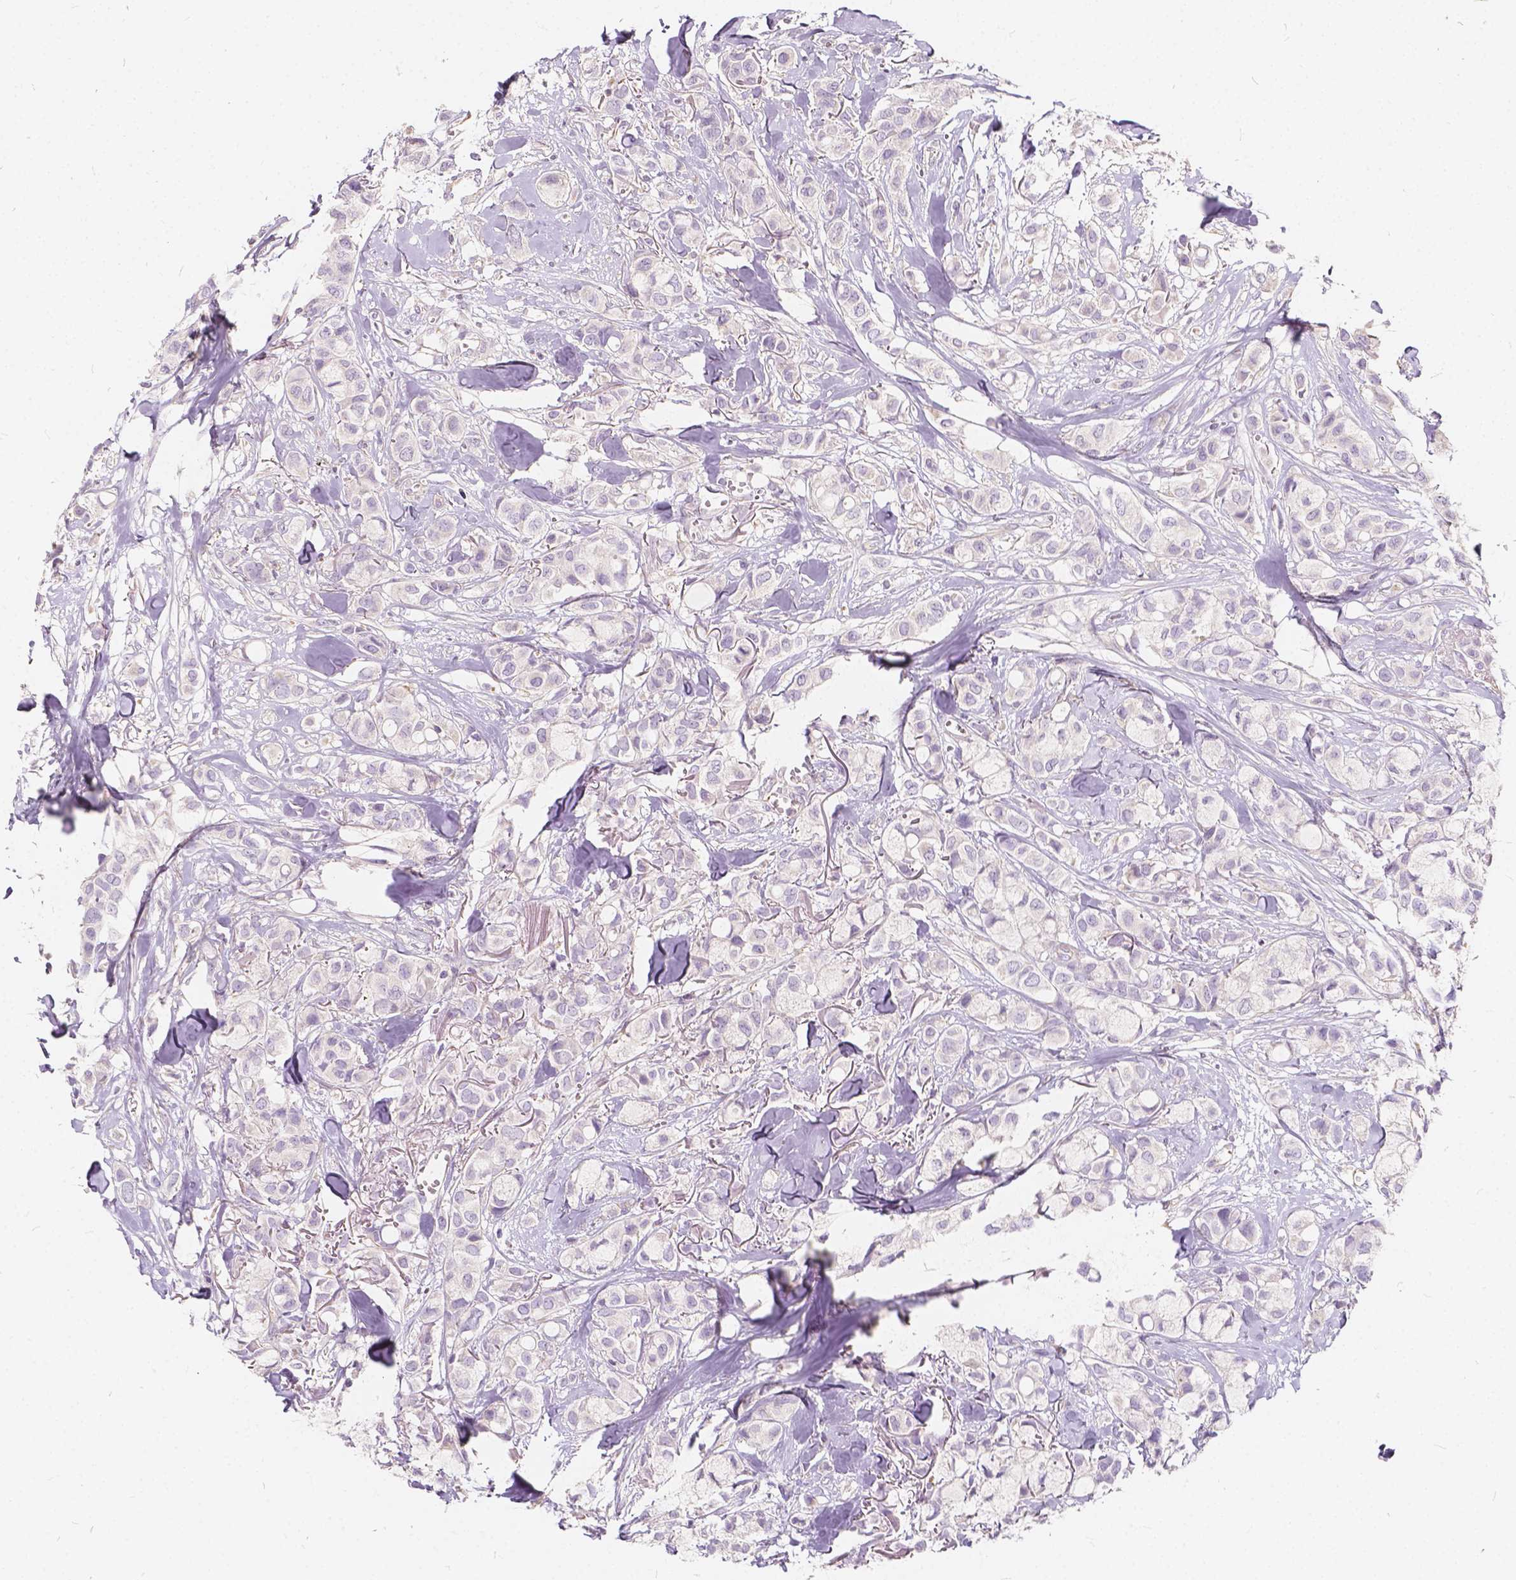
{"staining": {"intensity": "negative", "quantity": "none", "location": "none"}, "tissue": "breast cancer", "cell_type": "Tumor cells", "image_type": "cancer", "snomed": [{"axis": "morphology", "description": "Duct carcinoma"}, {"axis": "topography", "description": "Breast"}], "caption": "A micrograph of infiltrating ductal carcinoma (breast) stained for a protein demonstrates no brown staining in tumor cells.", "gene": "KIAA0513", "patient": {"sex": "female", "age": 85}}